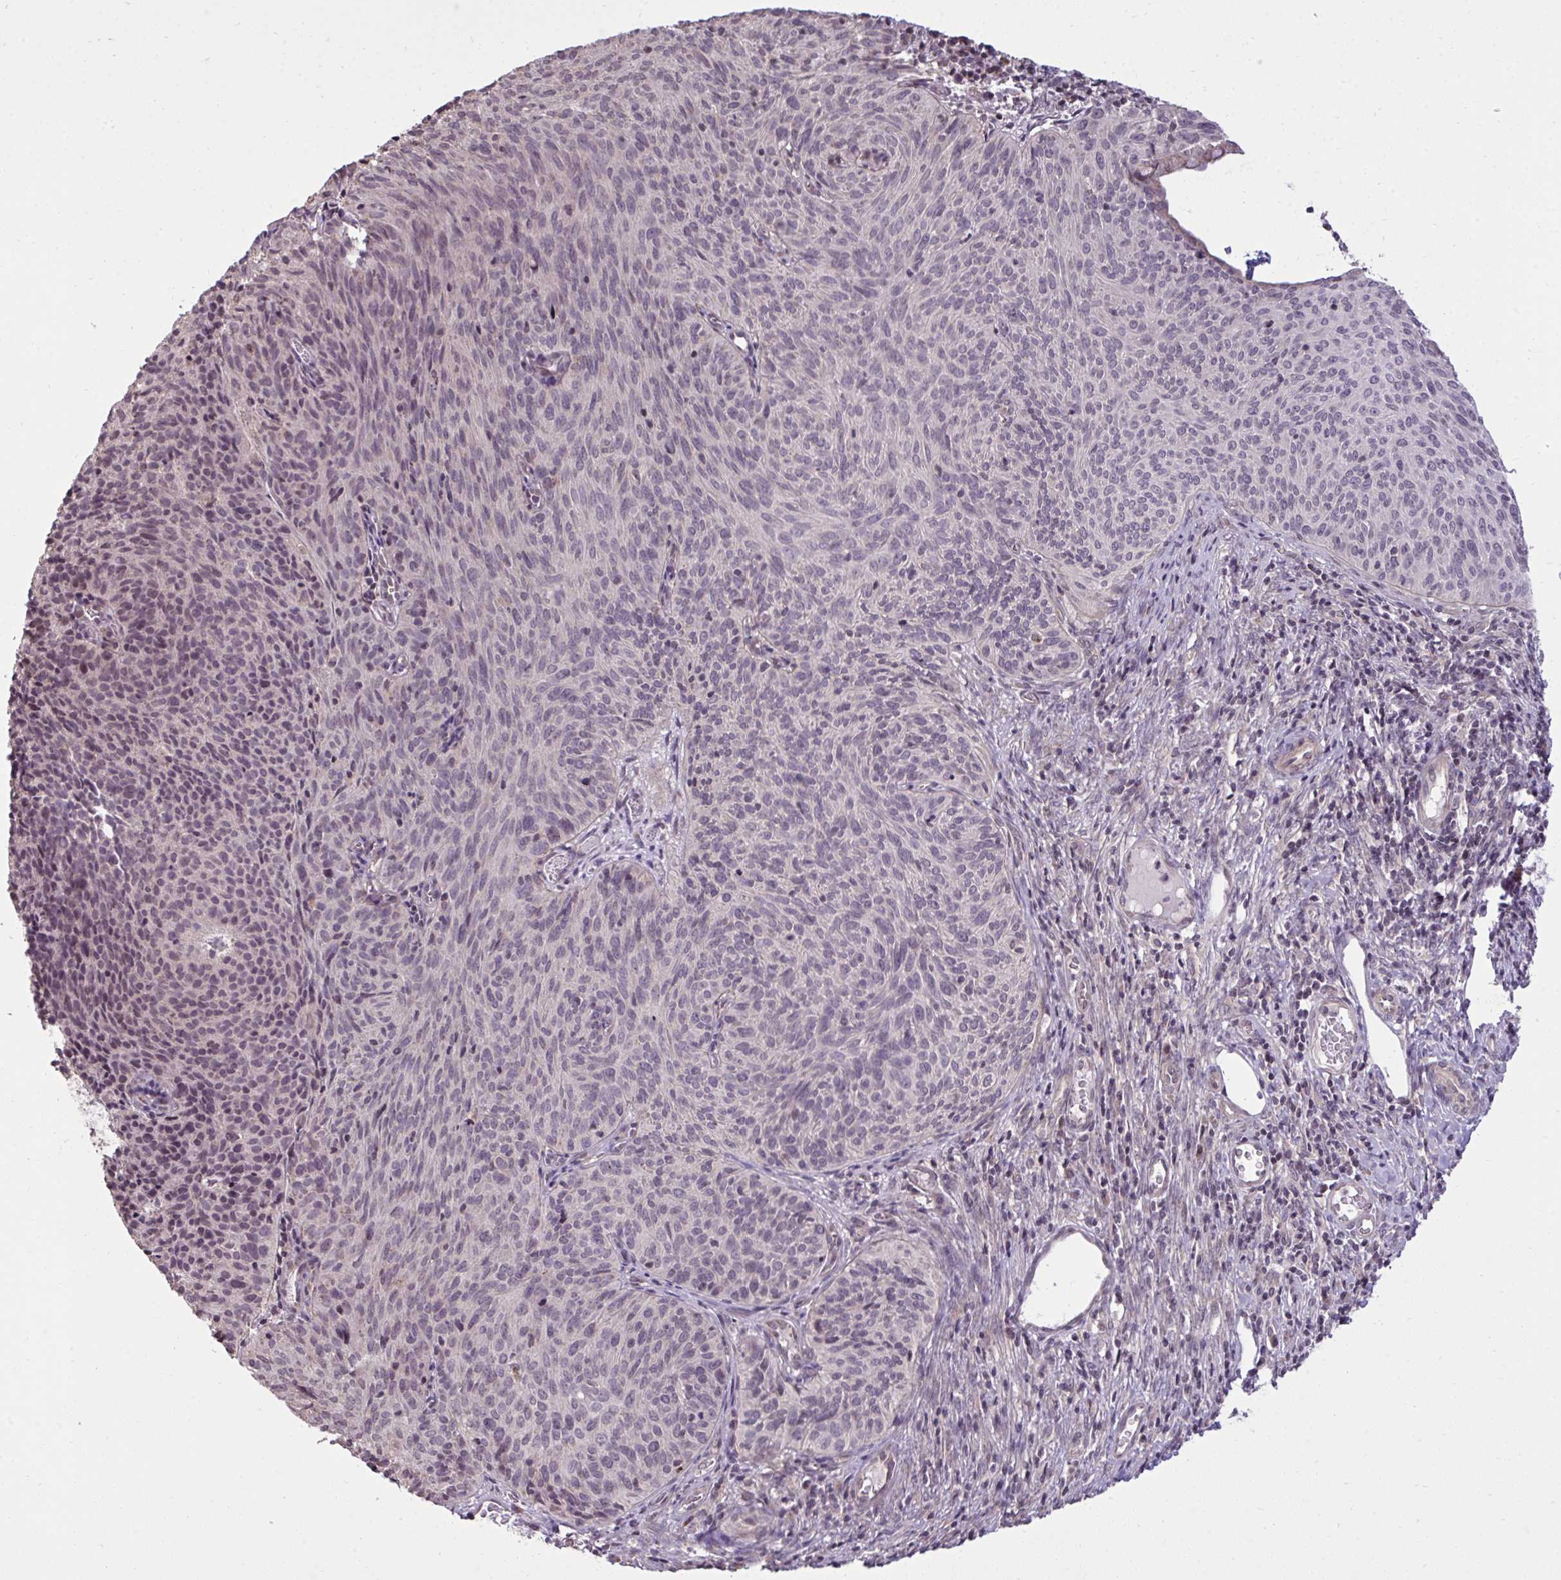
{"staining": {"intensity": "weak", "quantity": "<25%", "location": "nuclear"}, "tissue": "cervical cancer", "cell_type": "Tumor cells", "image_type": "cancer", "snomed": [{"axis": "morphology", "description": "Squamous cell carcinoma, NOS"}, {"axis": "topography", "description": "Cervix"}], "caption": "DAB (3,3'-diaminobenzidine) immunohistochemical staining of cervical cancer reveals no significant positivity in tumor cells.", "gene": "CYP20A1", "patient": {"sex": "female", "age": 49}}